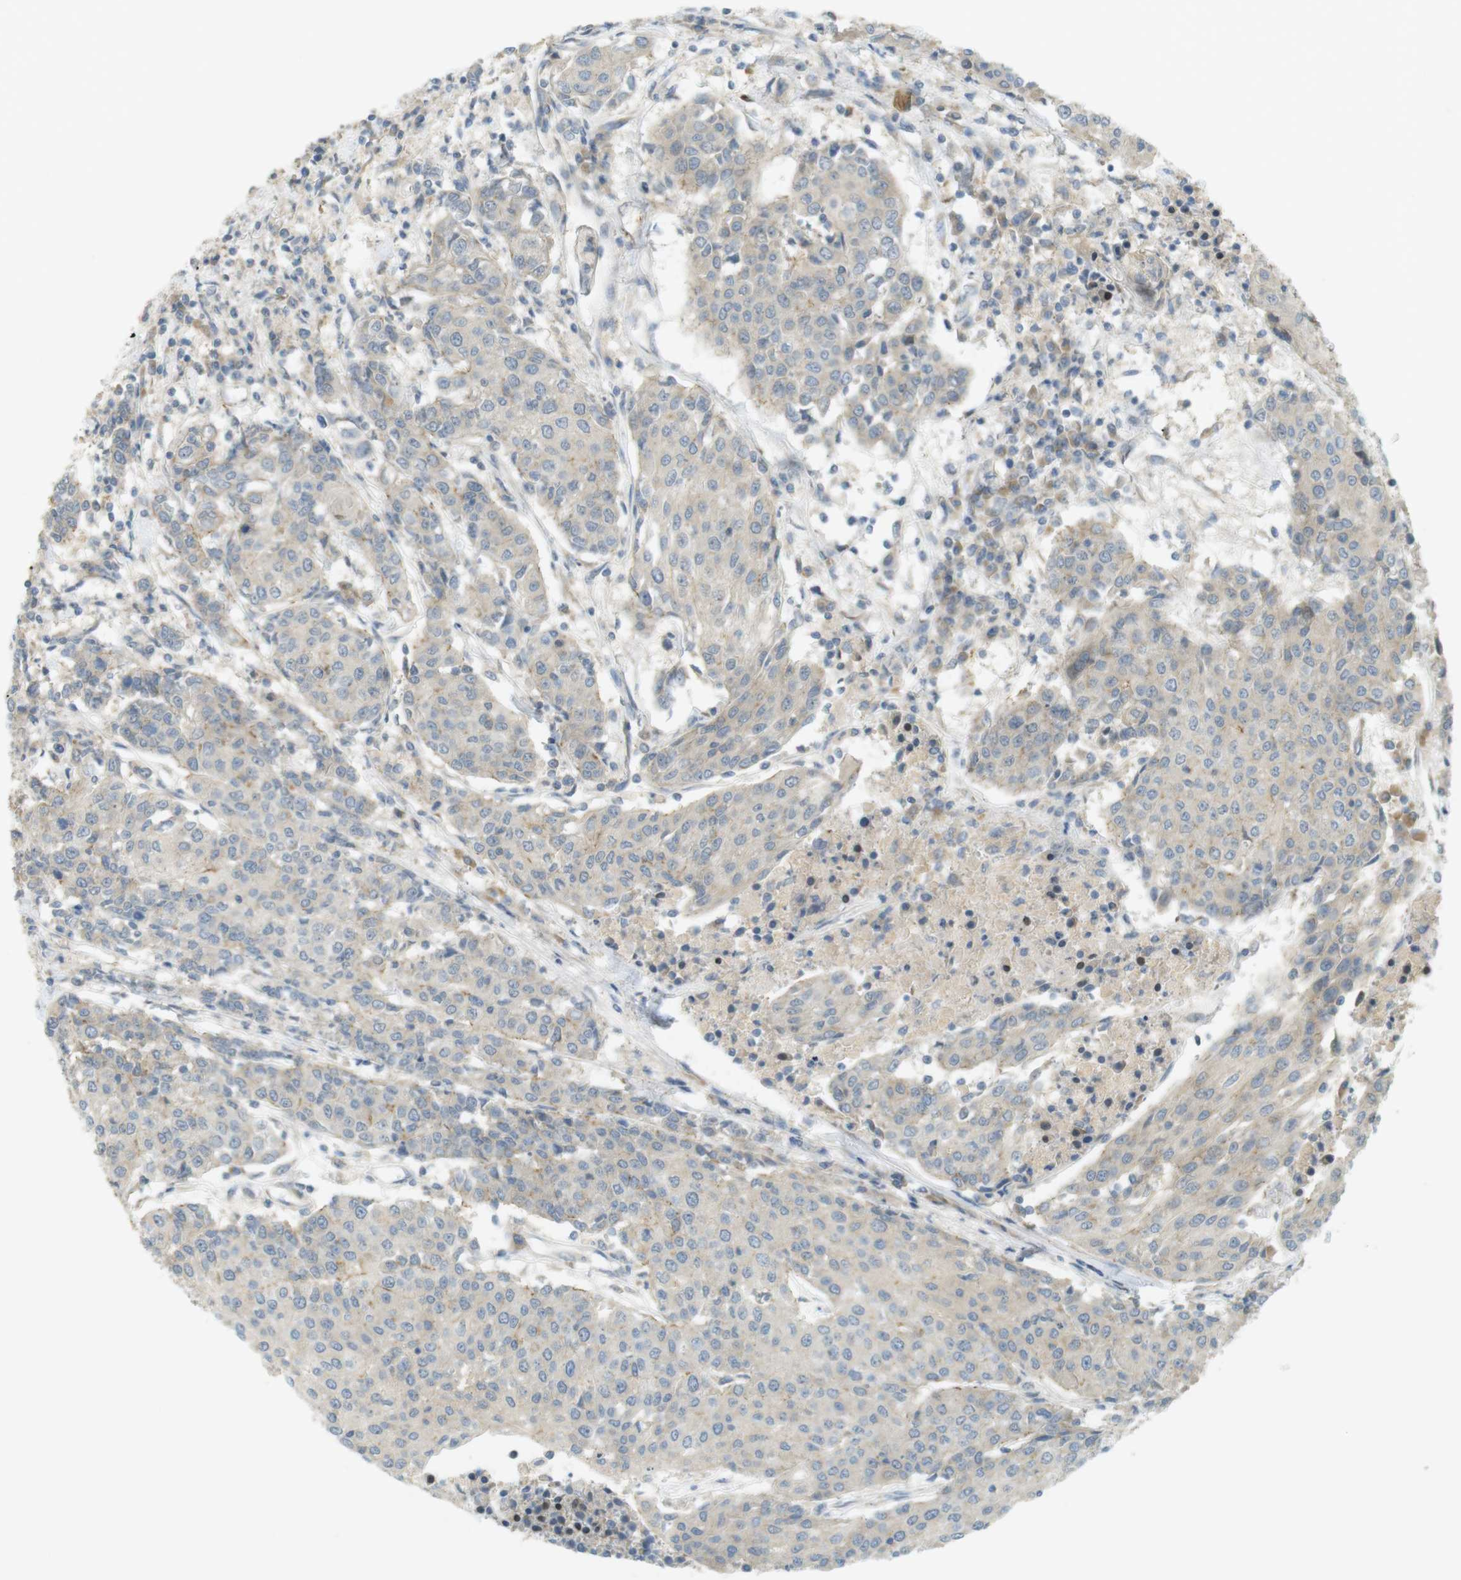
{"staining": {"intensity": "negative", "quantity": "none", "location": "none"}, "tissue": "urothelial cancer", "cell_type": "Tumor cells", "image_type": "cancer", "snomed": [{"axis": "morphology", "description": "Urothelial carcinoma, High grade"}, {"axis": "topography", "description": "Urinary bladder"}], "caption": "Tumor cells show no significant staining in urothelial cancer. The staining is performed using DAB (3,3'-diaminobenzidine) brown chromogen with nuclei counter-stained in using hematoxylin.", "gene": "CLRN3", "patient": {"sex": "female", "age": 85}}